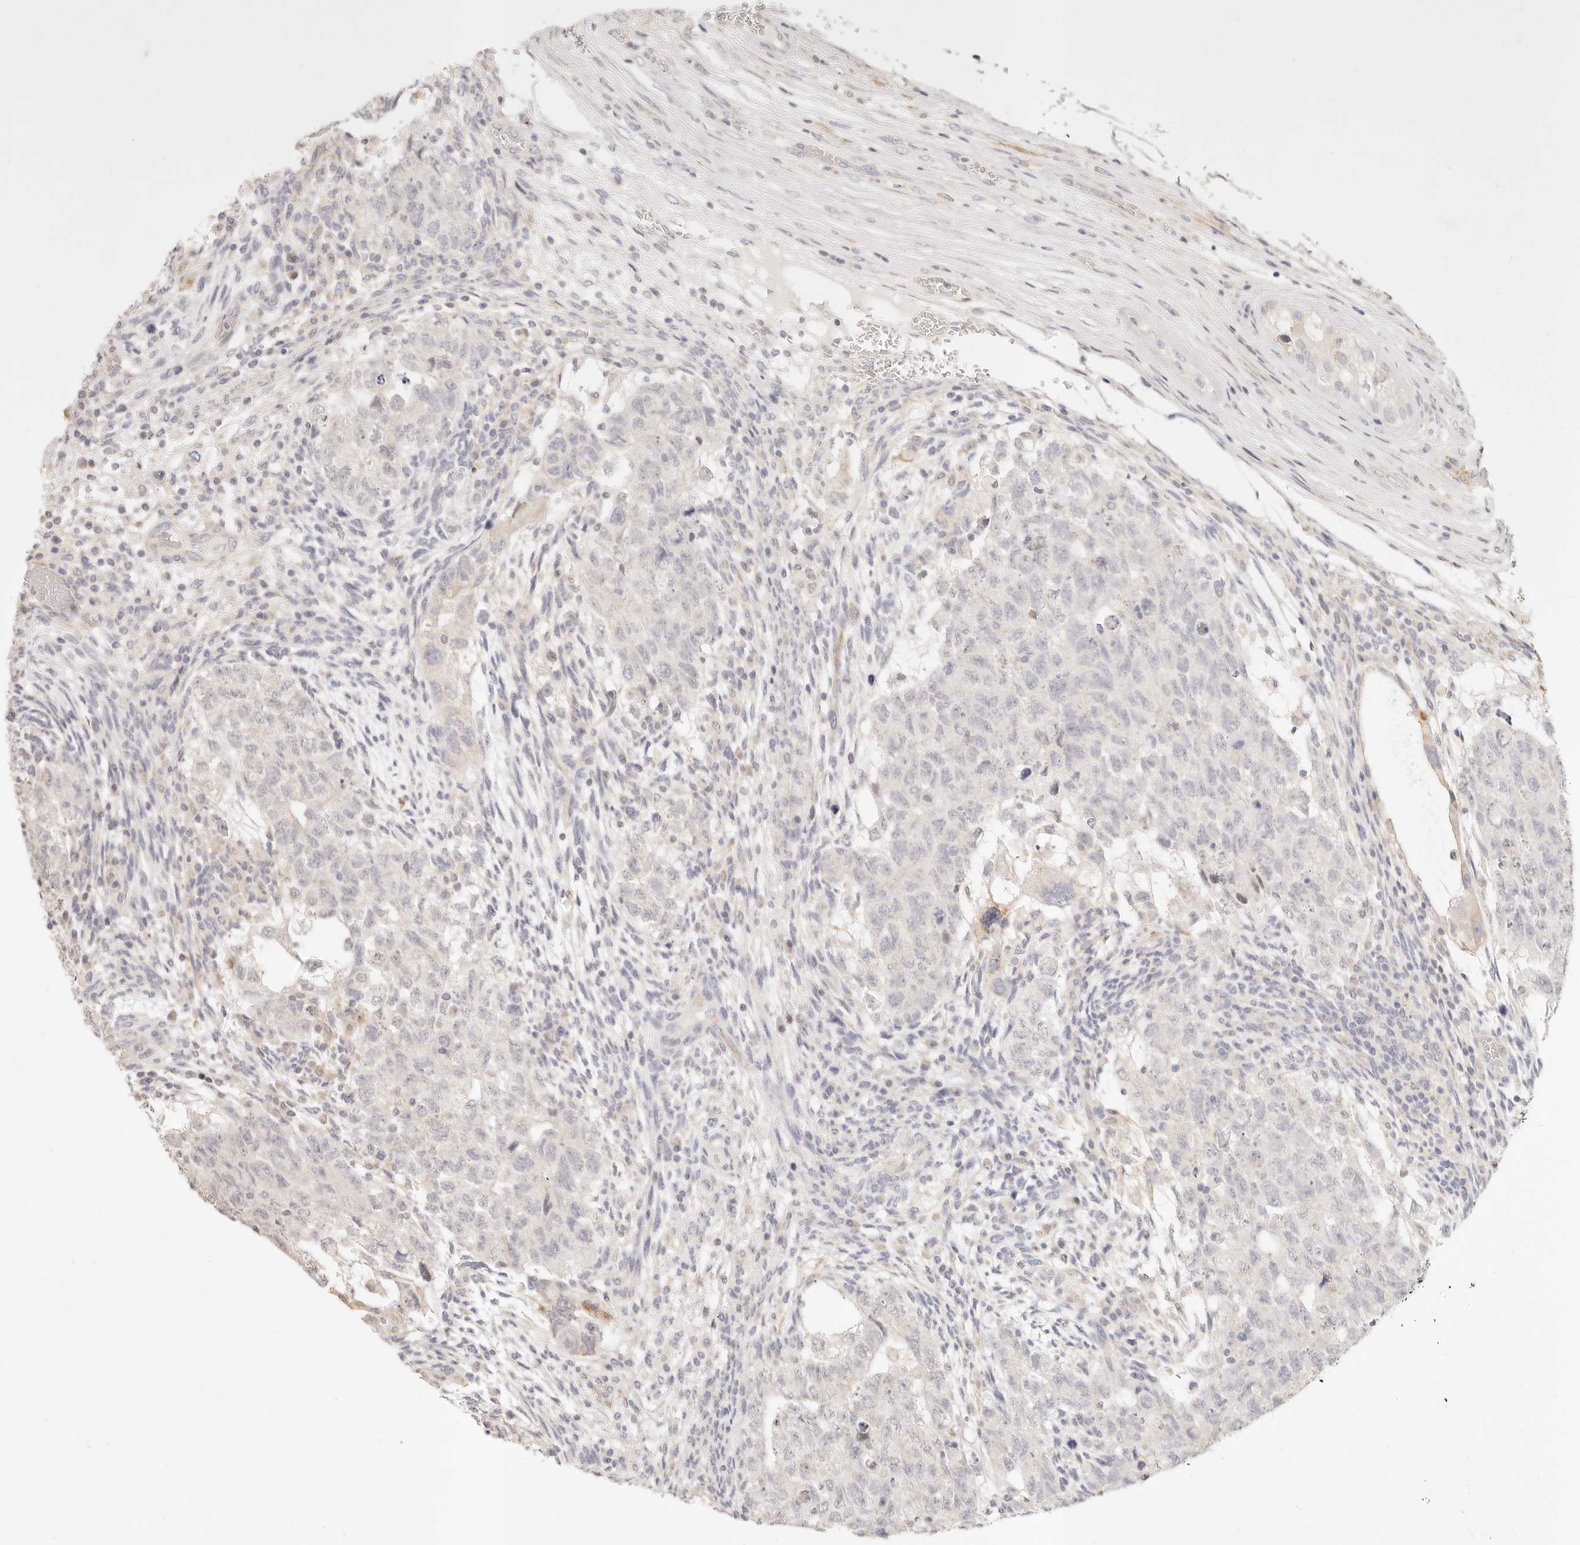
{"staining": {"intensity": "negative", "quantity": "none", "location": "none"}, "tissue": "testis cancer", "cell_type": "Tumor cells", "image_type": "cancer", "snomed": [{"axis": "morphology", "description": "Normal tissue, NOS"}, {"axis": "morphology", "description": "Carcinoma, Embryonal, NOS"}, {"axis": "topography", "description": "Testis"}], "caption": "Human embryonal carcinoma (testis) stained for a protein using immunohistochemistry displays no positivity in tumor cells.", "gene": "GPR156", "patient": {"sex": "male", "age": 36}}